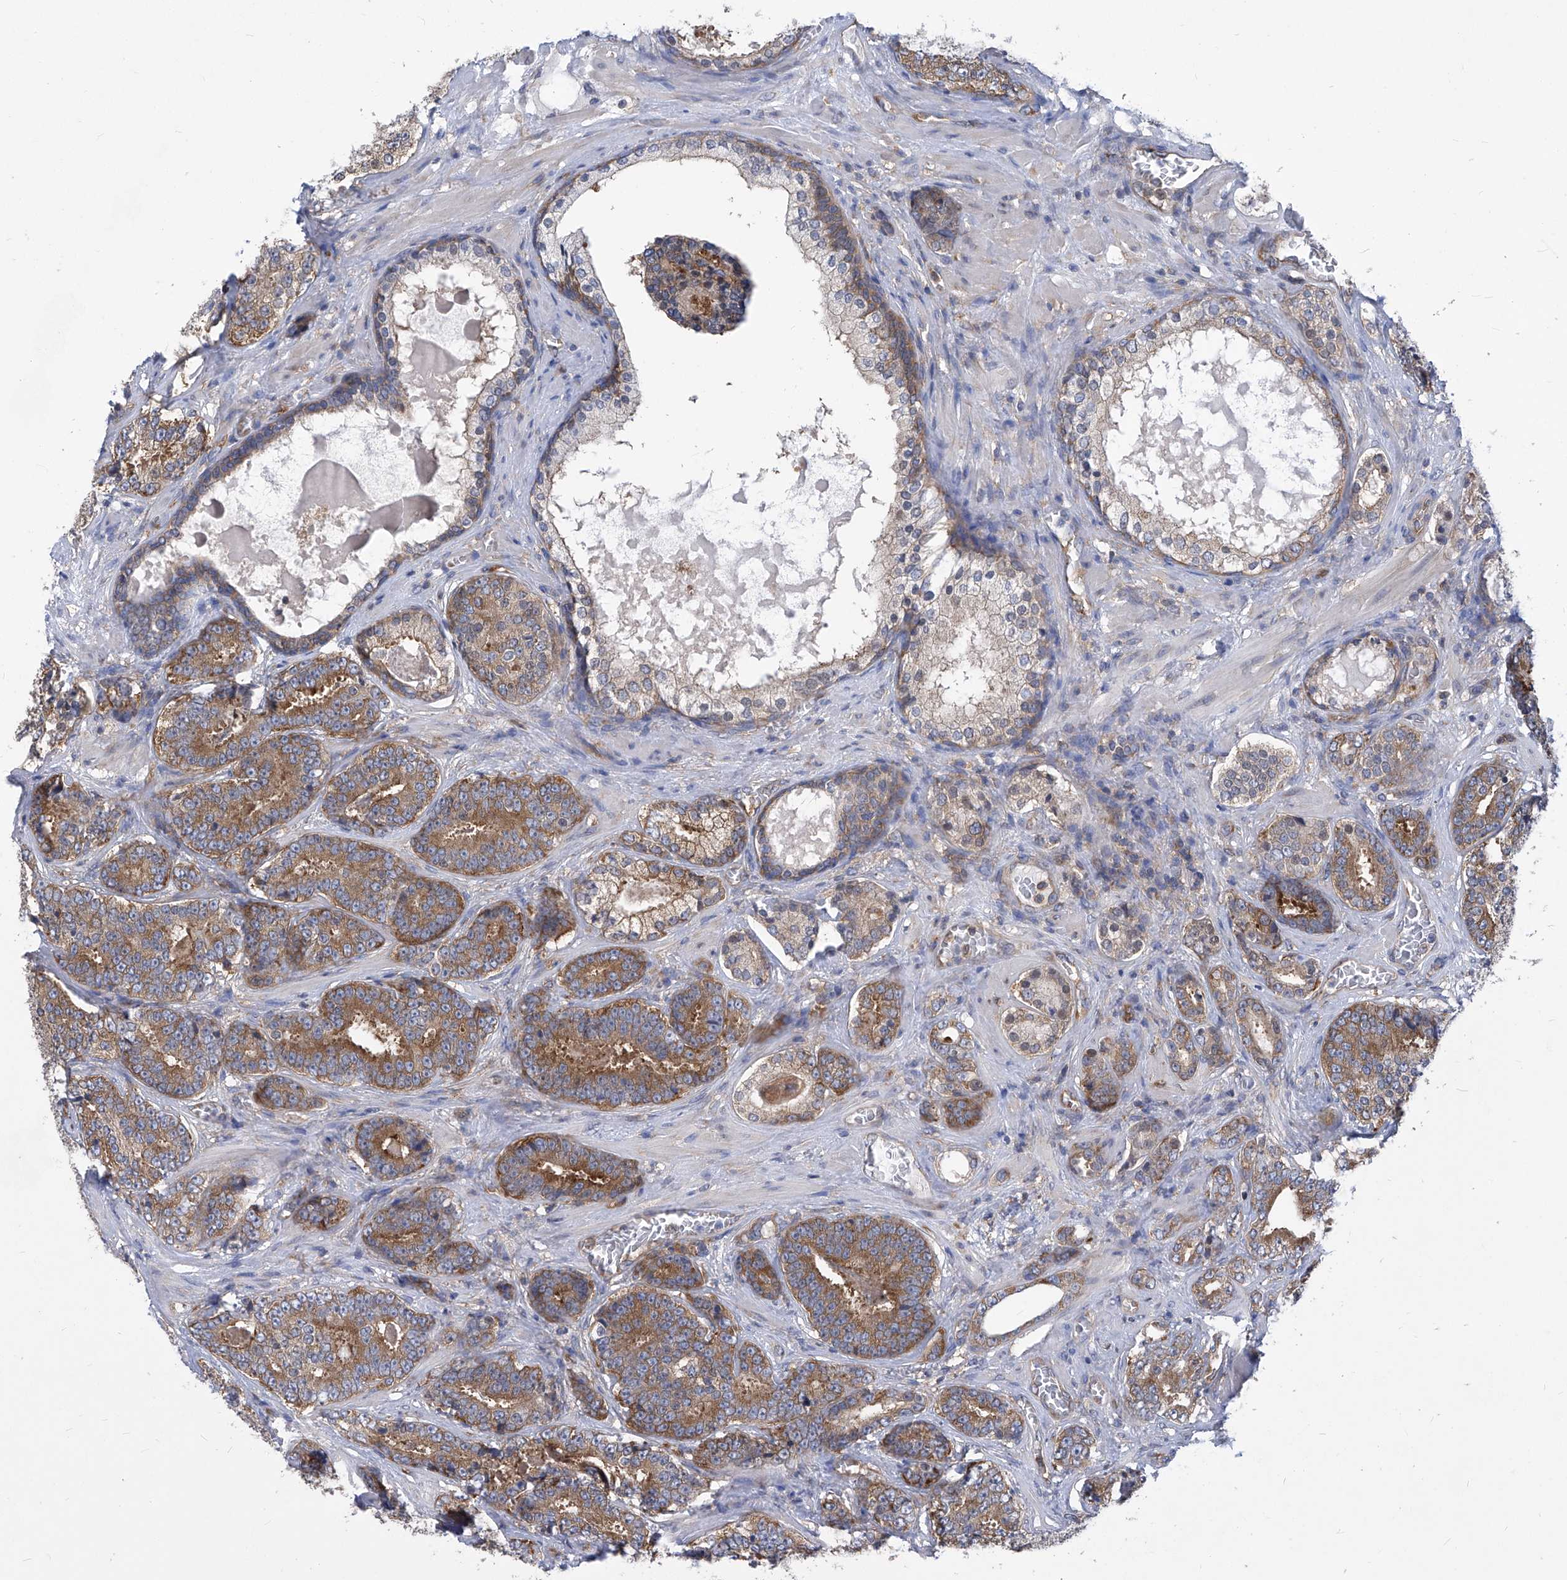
{"staining": {"intensity": "moderate", "quantity": "25%-75%", "location": "cytoplasmic/membranous"}, "tissue": "prostate cancer", "cell_type": "Tumor cells", "image_type": "cancer", "snomed": [{"axis": "morphology", "description": "Adenocarcinoma, High grade"}, {"axis": "topography", "description": "Prostate"}], "caption": "The micrograph demonstrates immunohistochemical staining of prostate cancer (adenocarcinoma (high-grade)). There is moderate cytoplasmic/membranous positivity is present in about 25%-75% of tumor cells.", "gene": "EIF3M", "patient": {"sex": "male", "age": 60}}